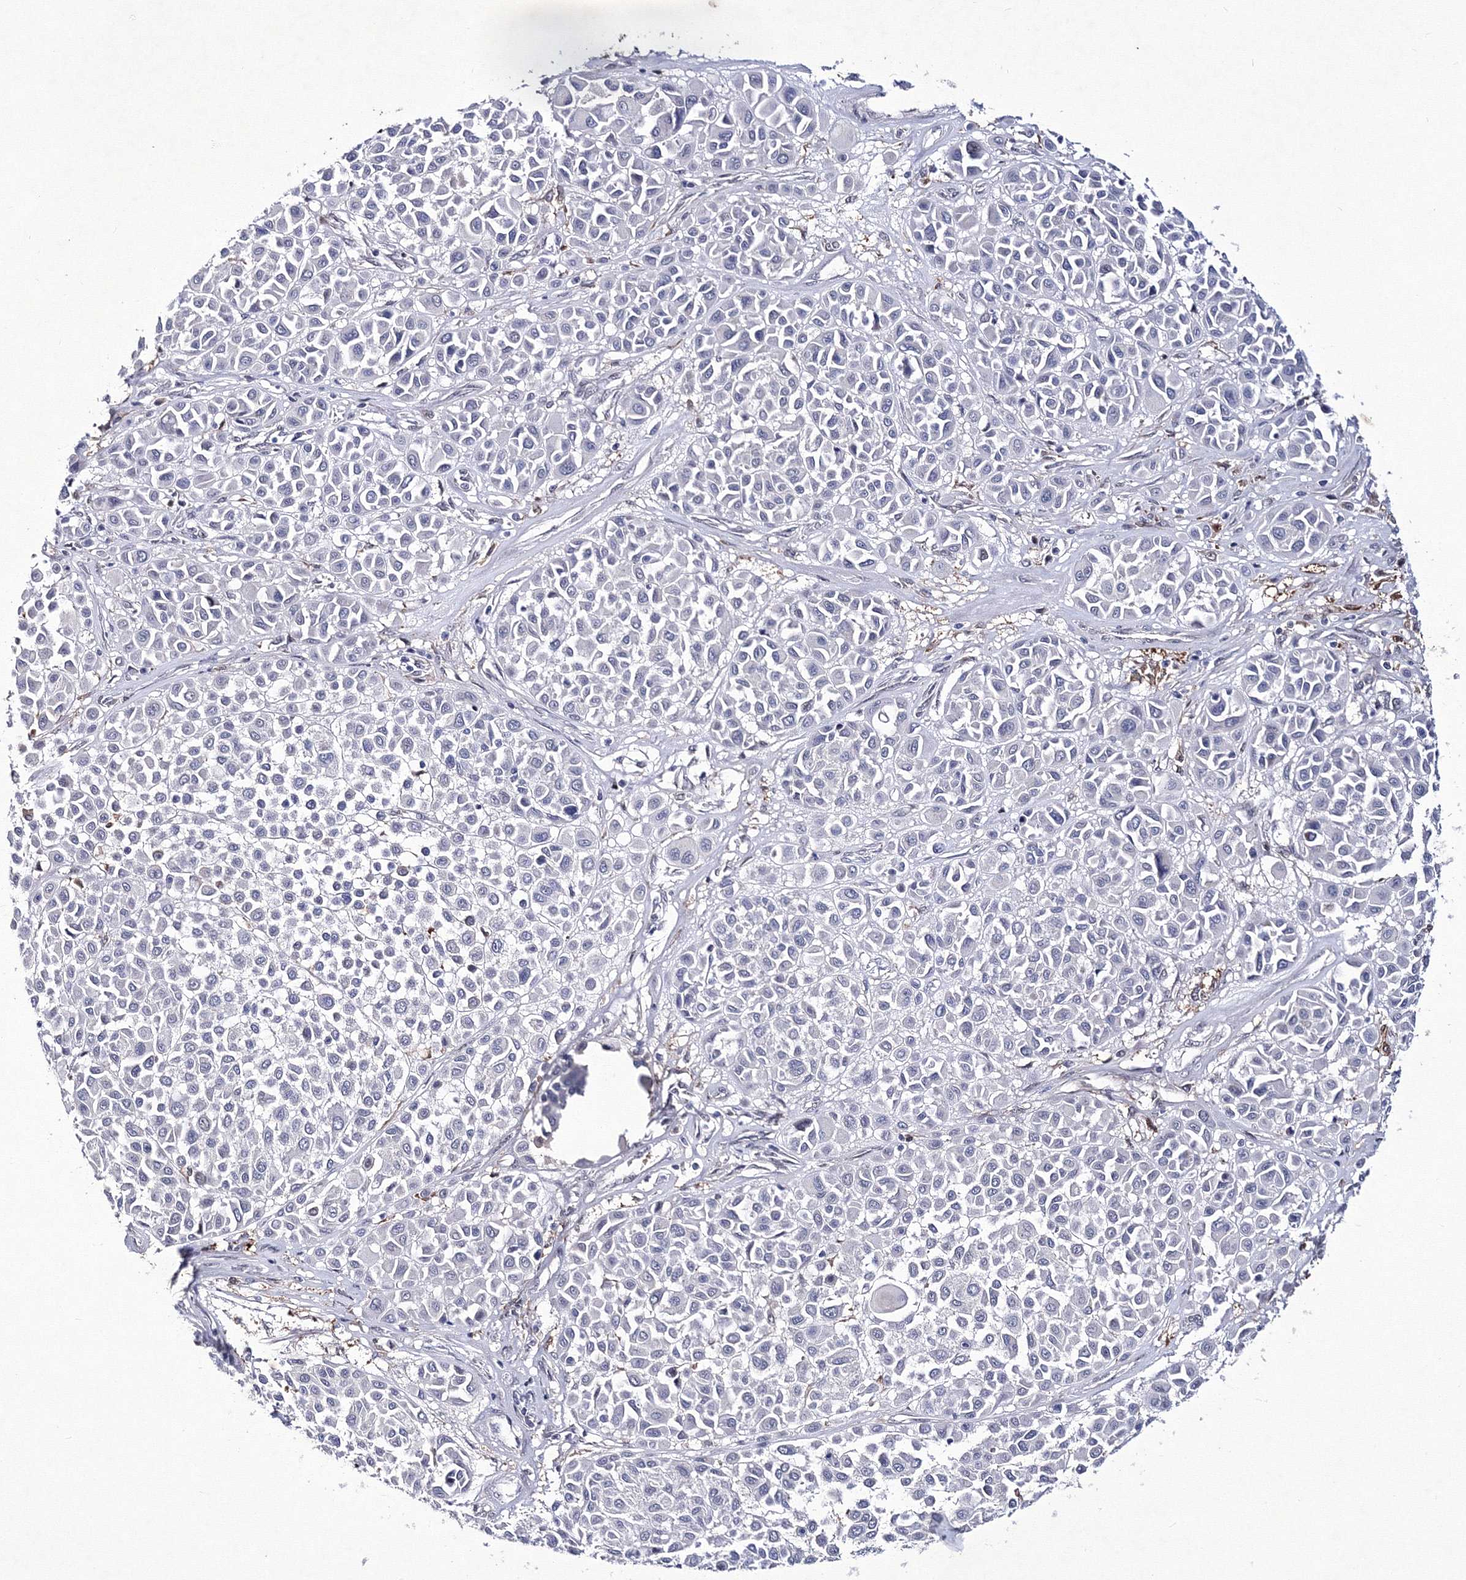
{"staining": {"intensity": "negative", "quantity": "none", "location": "none"}, "tissue": "melanoma", "cell_type": "Tumor cells", "image_type": "cancer", "snomed": [{"axis": "morphology", "description": "Malignant melanoma, Metastatic site"}, {"axis": "topography", "description": "Soft tissue"}], "caption": "IHC micrograph of malignant melanoma (metastatic site) stained for a protein (brown), which reveals no positivity in tumor cells.", "gene": "C11orf52", "patient": {"sex": "male", "age": 41}}